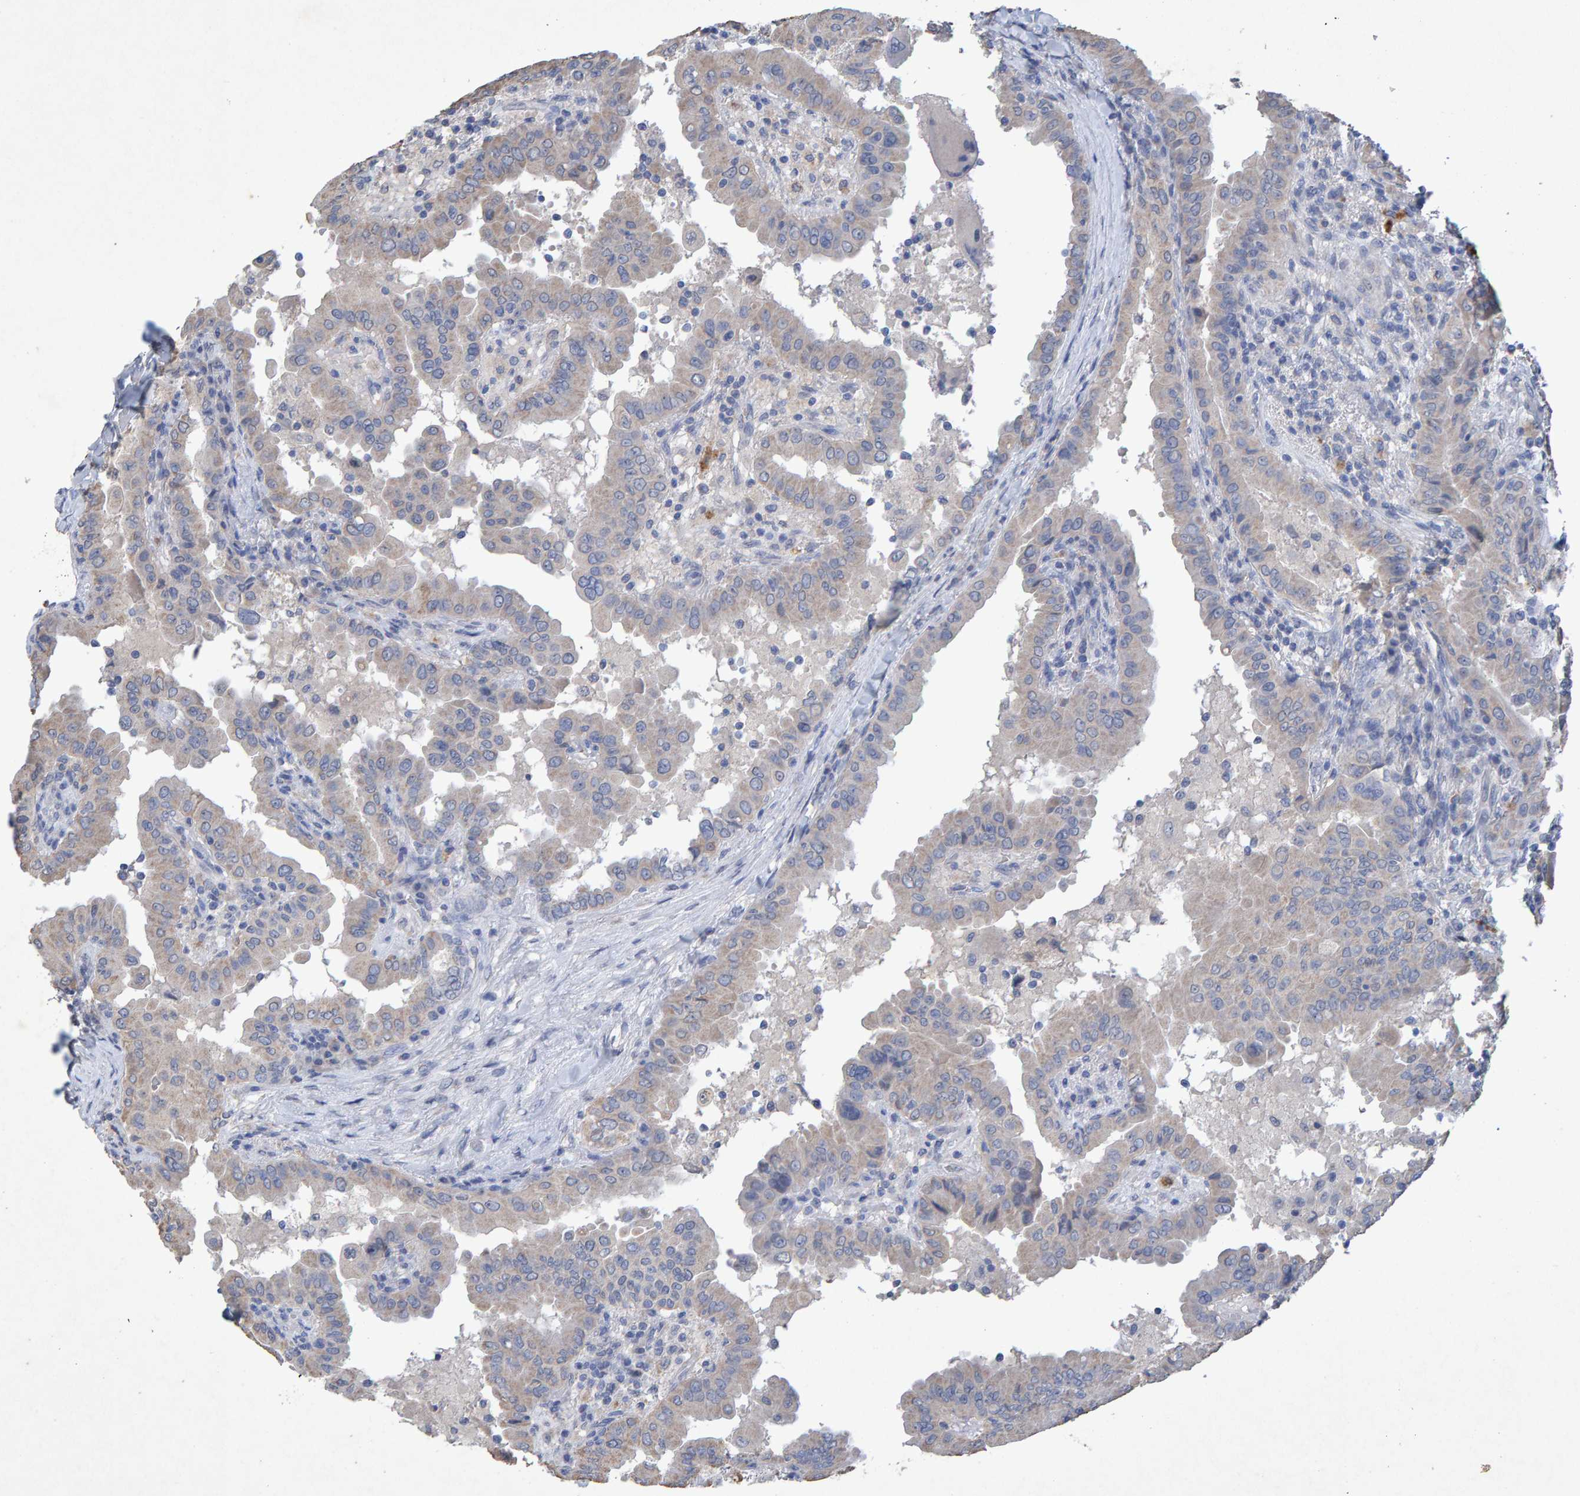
{"staining": {"intensity": "negative", "quantity": "none", "location": "none"}, "tissue": "thyroid cancer", "cell_type": "Tumor cells", "image_type": "cancer", "snomed": [{"axis": "morphology", "description": "Papillary adenocarcinoma, NOS"}, {"axis": "topography", "description": "Thyroid gland"}], "caption": "High power microscopy micrograph of an immunohistochemistry histopathology image of thyroid papillary adenocarcinoma, revealing no significant positivity in tumor cells.", "gene": "CTH", "patient": {"sex": "male", "age": 33}}